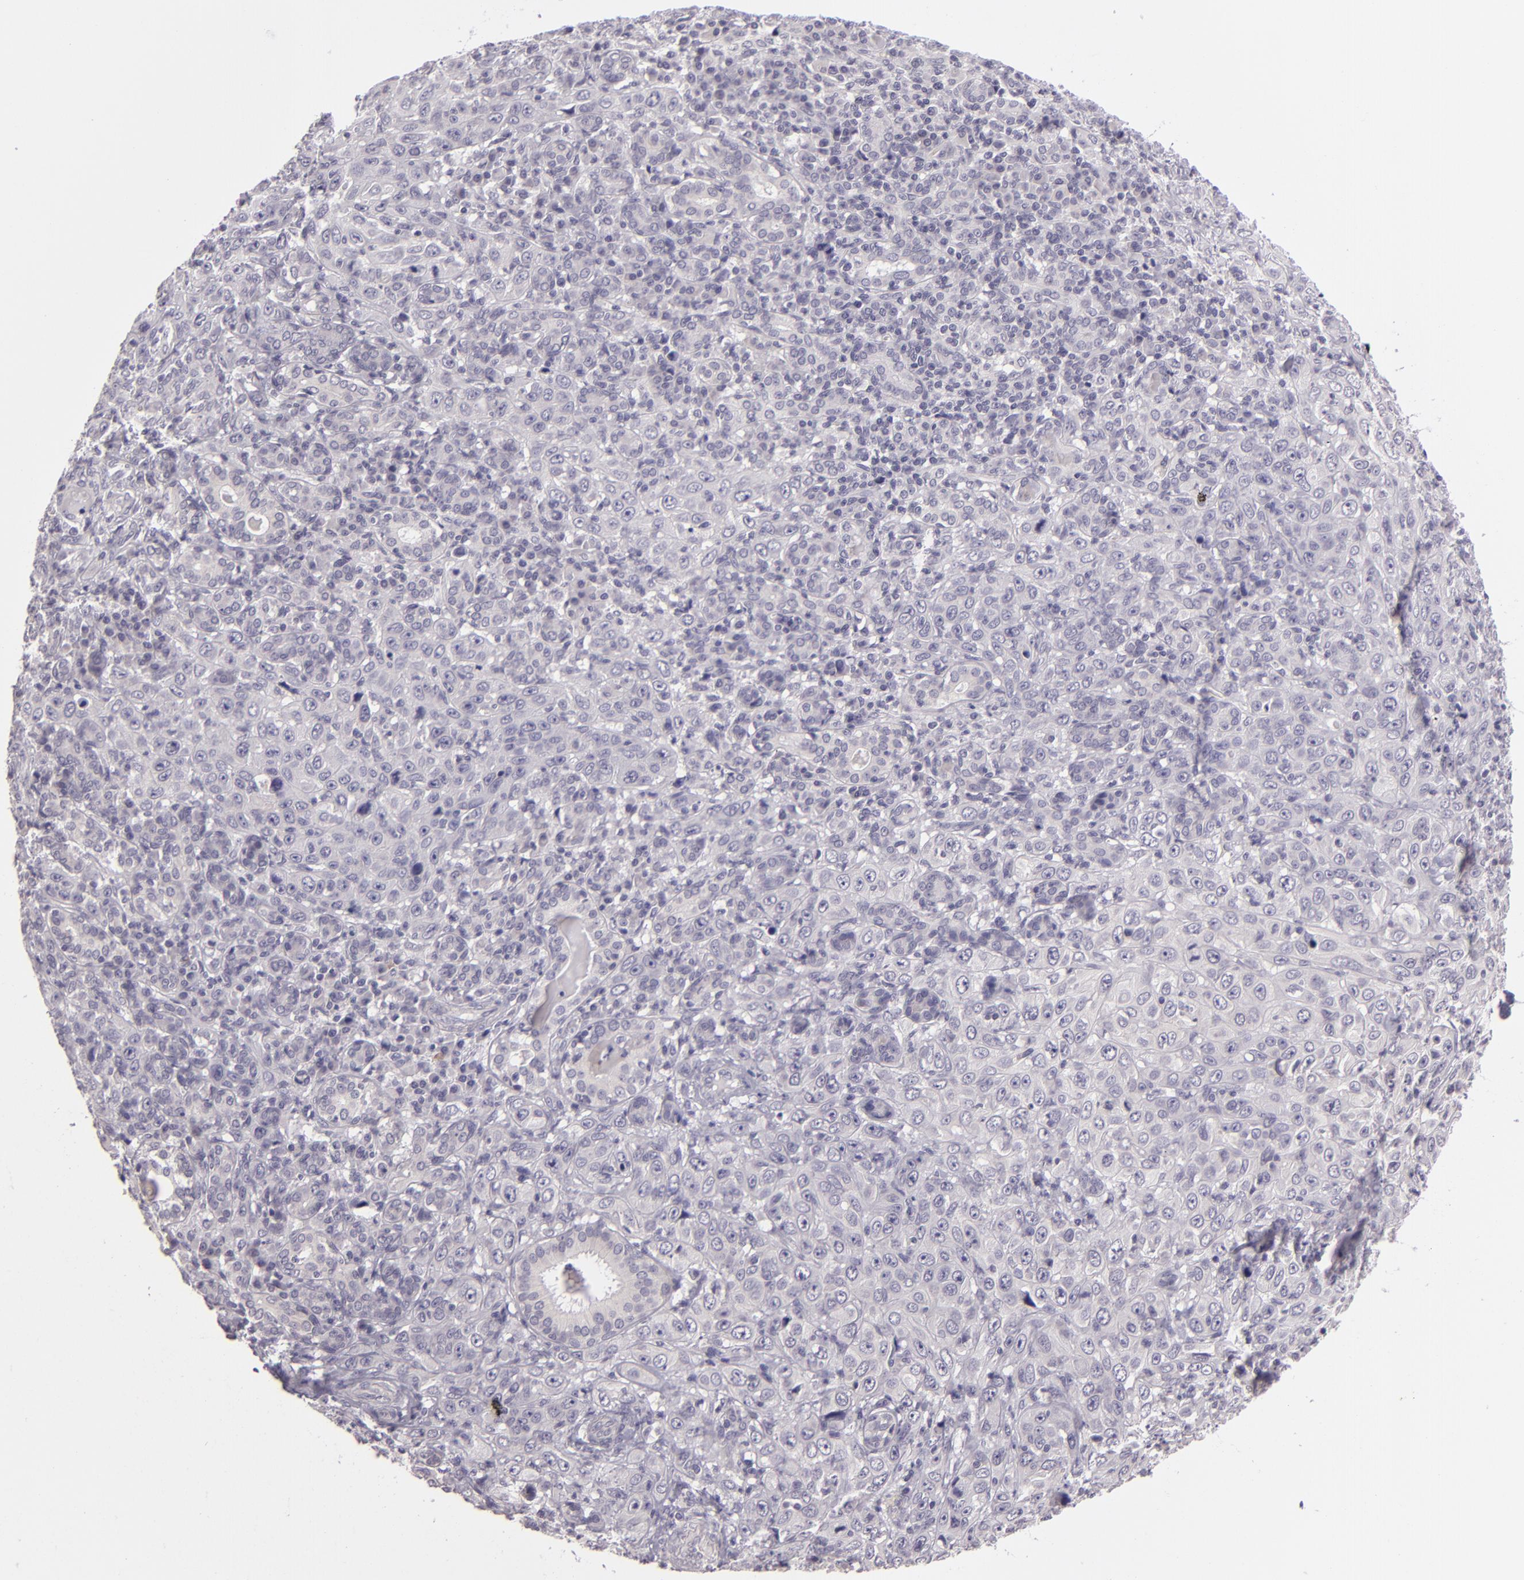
{"staining": {"intensity": "negative", "quantity": "none", "location": "none"}, "tissue": "skin cancer", "cell_type": "Tumor cells", "image_type": "cancer", "snomed": [{"axis": "morphology", "description": "Squamous cell carcinoma, NOS"}, {"axis": "topography", "description": "Skin"}], "caption": "Skin cancer (squamous cell carcinoma) stained for a protein using immunohistochemistry reveals no positivity tumor cells.", "gene": "EGFL6", "patient": {"sex": "male", "age": 84}}